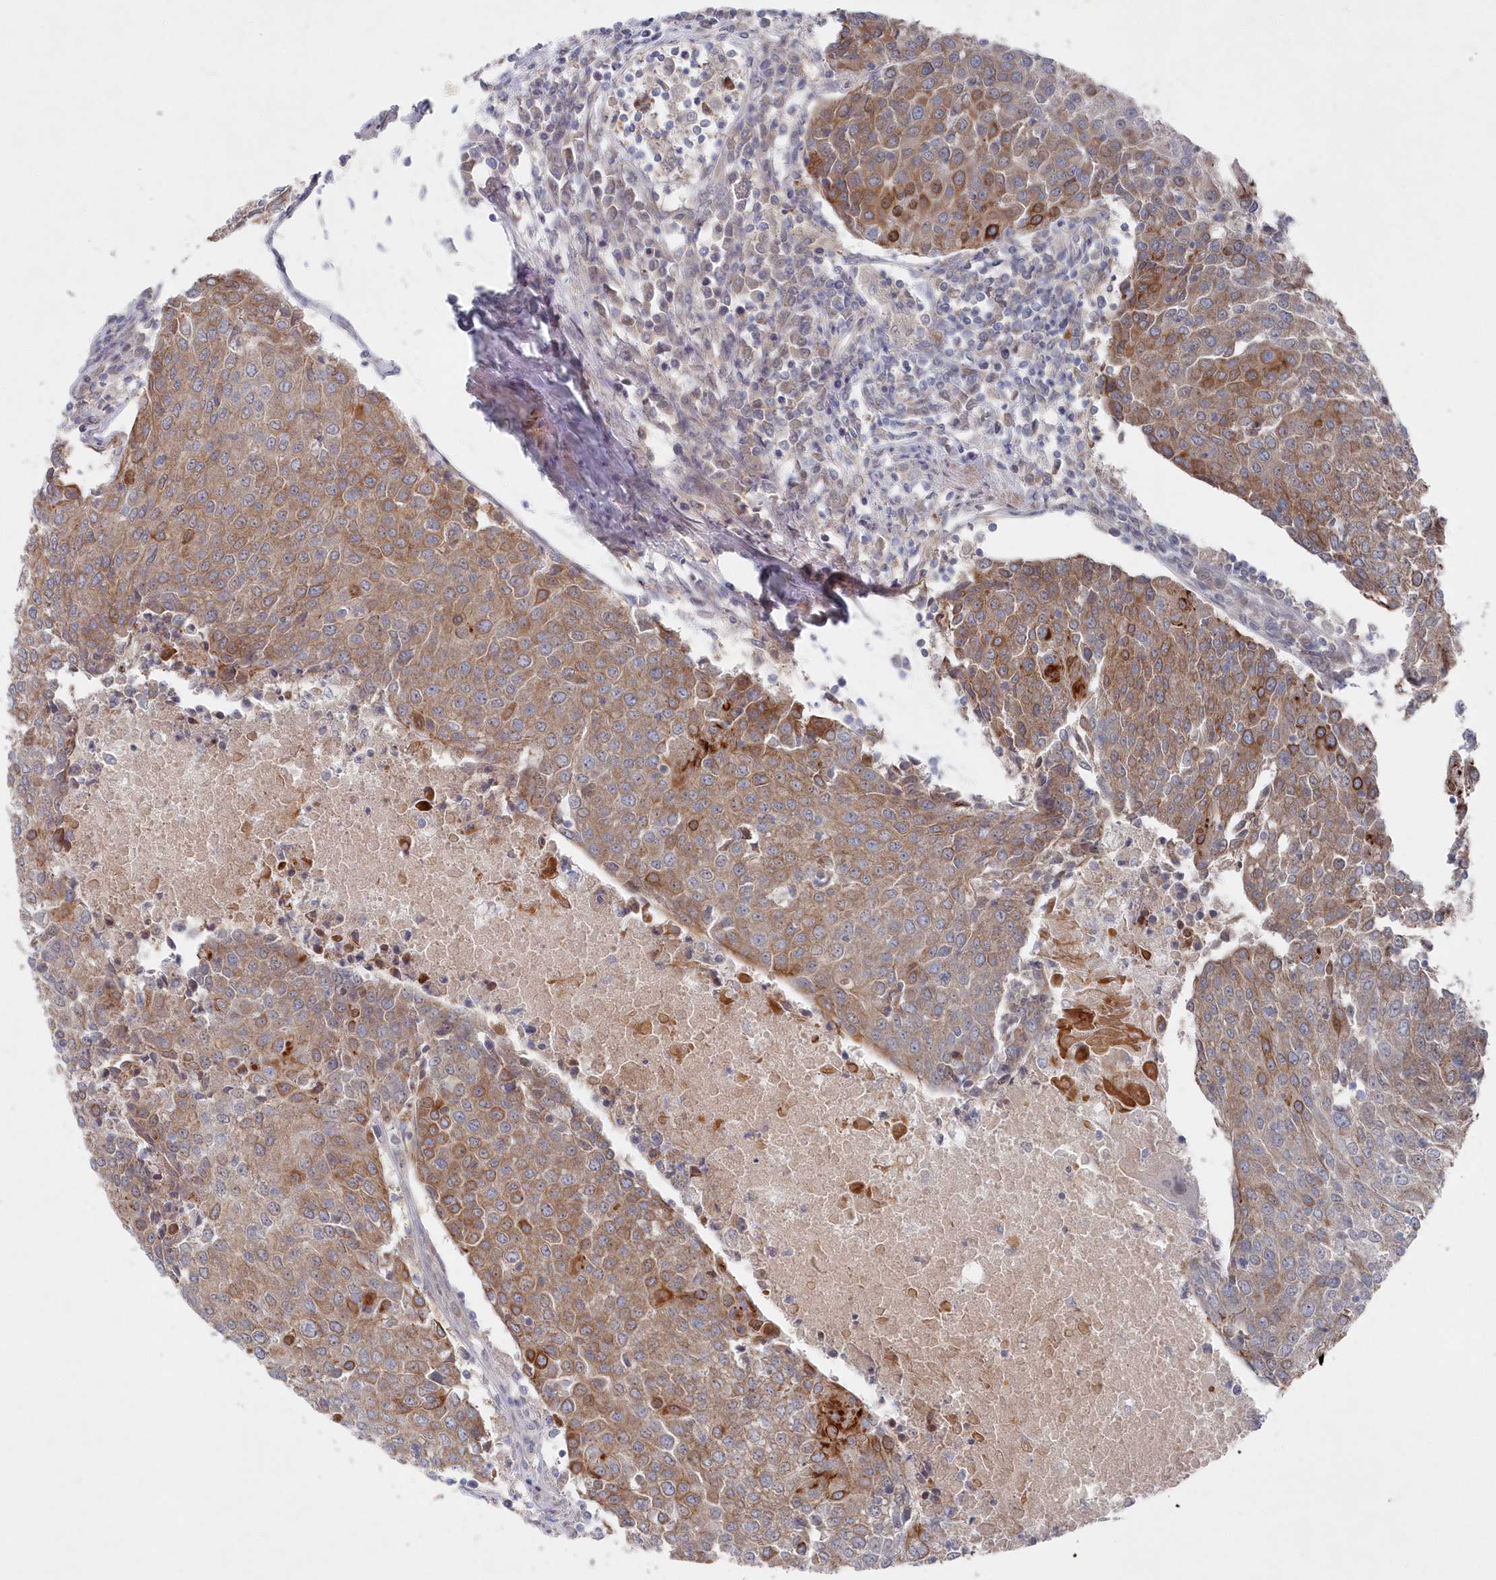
{"staining": {"intensity": "moderate", "quantity": ">75%", "location": "cytoplasmic/membranous"}, "tissue": "urothelial cancer", "cell_type": "Tumor cells", "image_type": "cancer", "snomed": [{"axis": "morphology", "description": "Urothelial carcinoma, High grade"}, {"axis": "topography", "description": "Urinary bladder"}], "caption": "IHC histopathology image of neoplastic tissue: urothelial cancer stained using immunohistochemistry shows medium levels of moderate protein expression localized specifically in the cytoplasmic/membranous of tumor cells, appearing as a cytoplasmic/membranous brown color.", "gene": "KIAA1586", "patient": {"sex": "female", "age": 85}}